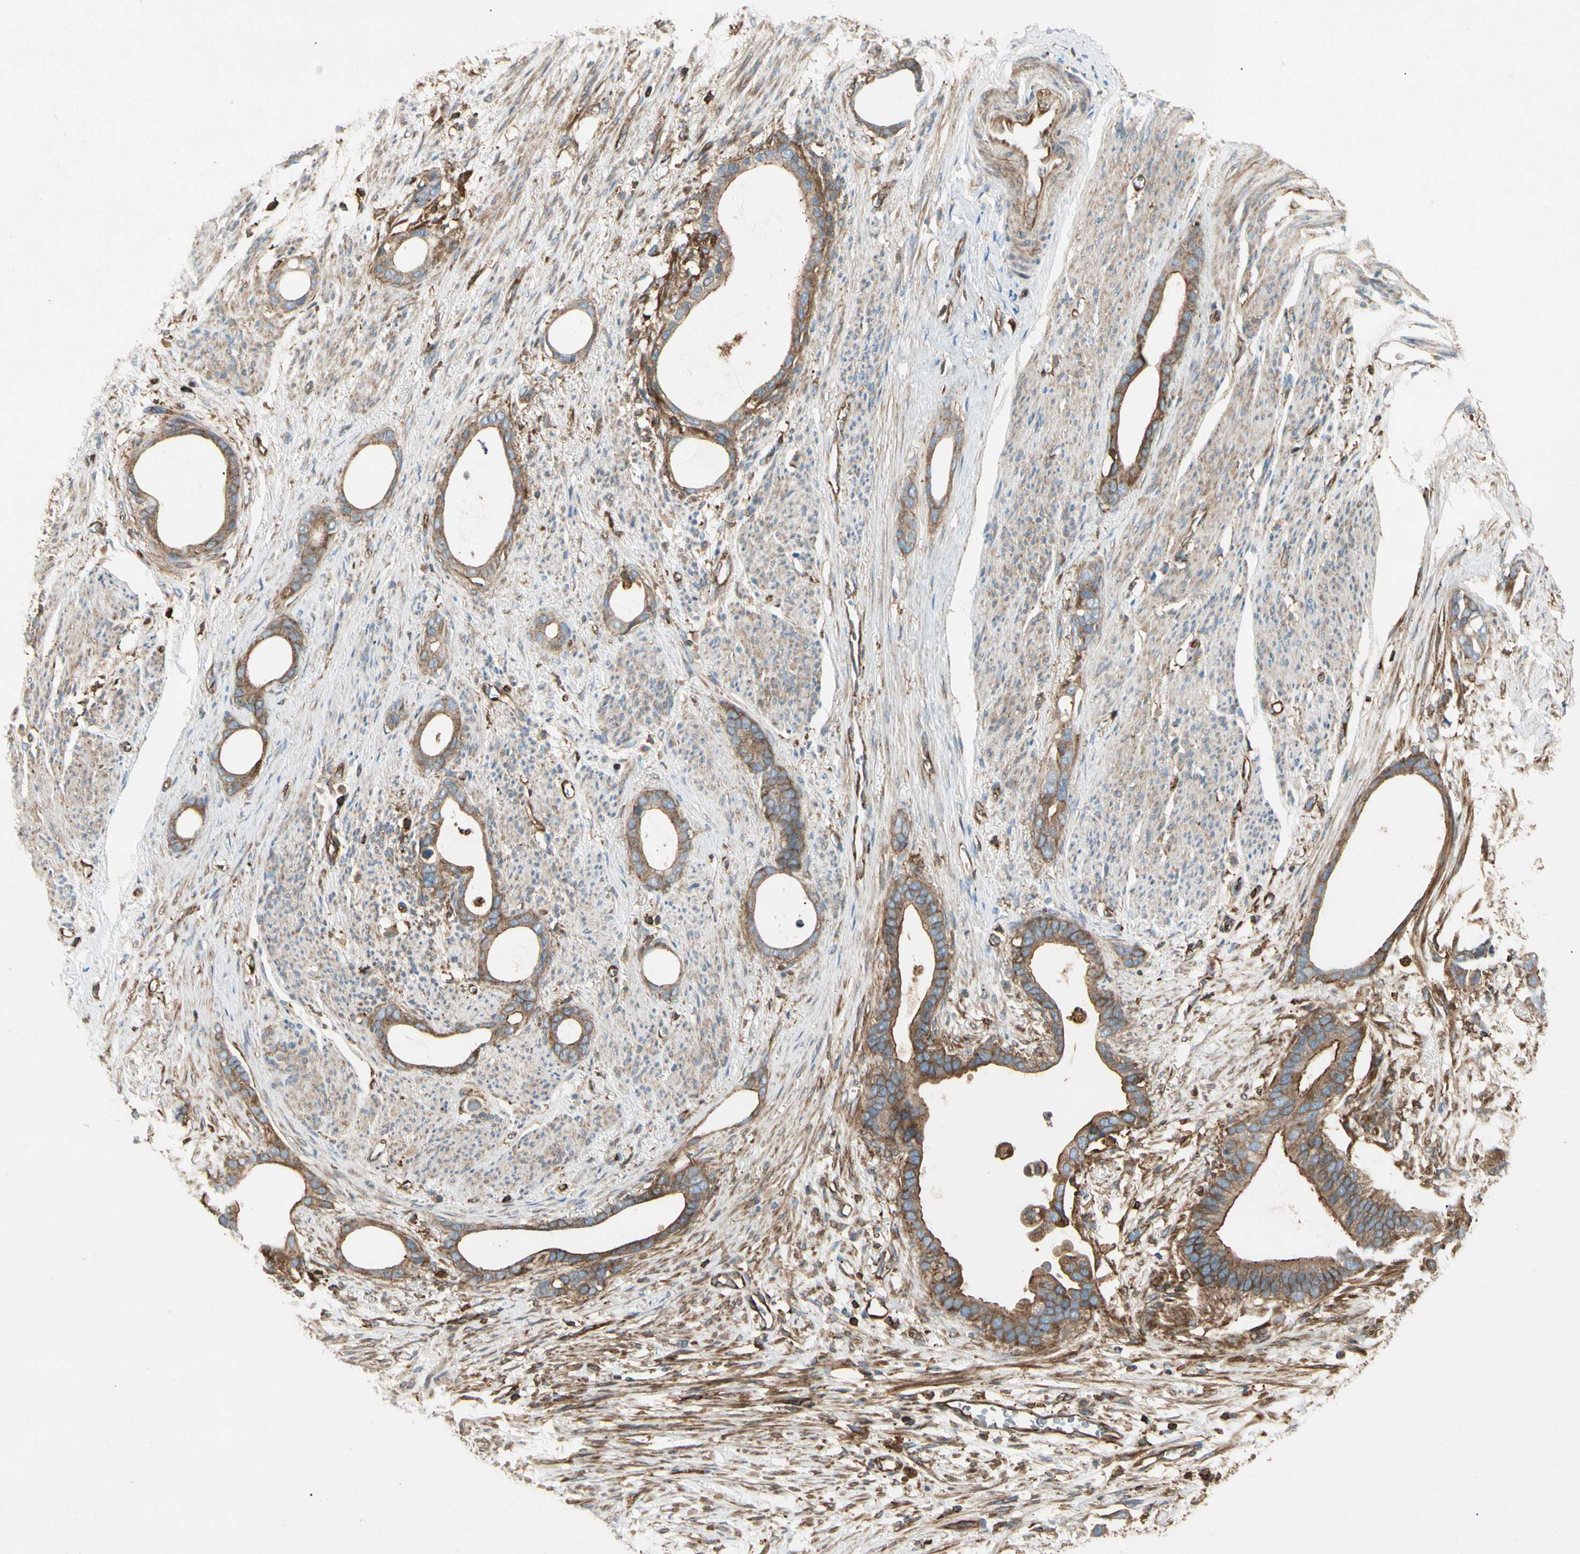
{"staining": {"intensity": "moderate", "quantity": ">75%", "location": "cytoplasmic/membranous"}, "tissue": "stomach cancer", "cell_type": "Tumor cells", "image_type": "cancer", "snomed": [{"axis": "morphology", "description": "Adenocarcinoma, NOS"}, {"axis": "topography", "description": "Stomach"}], "caption": "The immunohistochemical stain labels moderate cytoplasmic/membranous expression in tumor cells of stomach cancer (adenocarcinoma) tissue. Nuclei are stained in blue.", "gene": "ARPC2", "patient": {"sex": "female", "age": 75}}